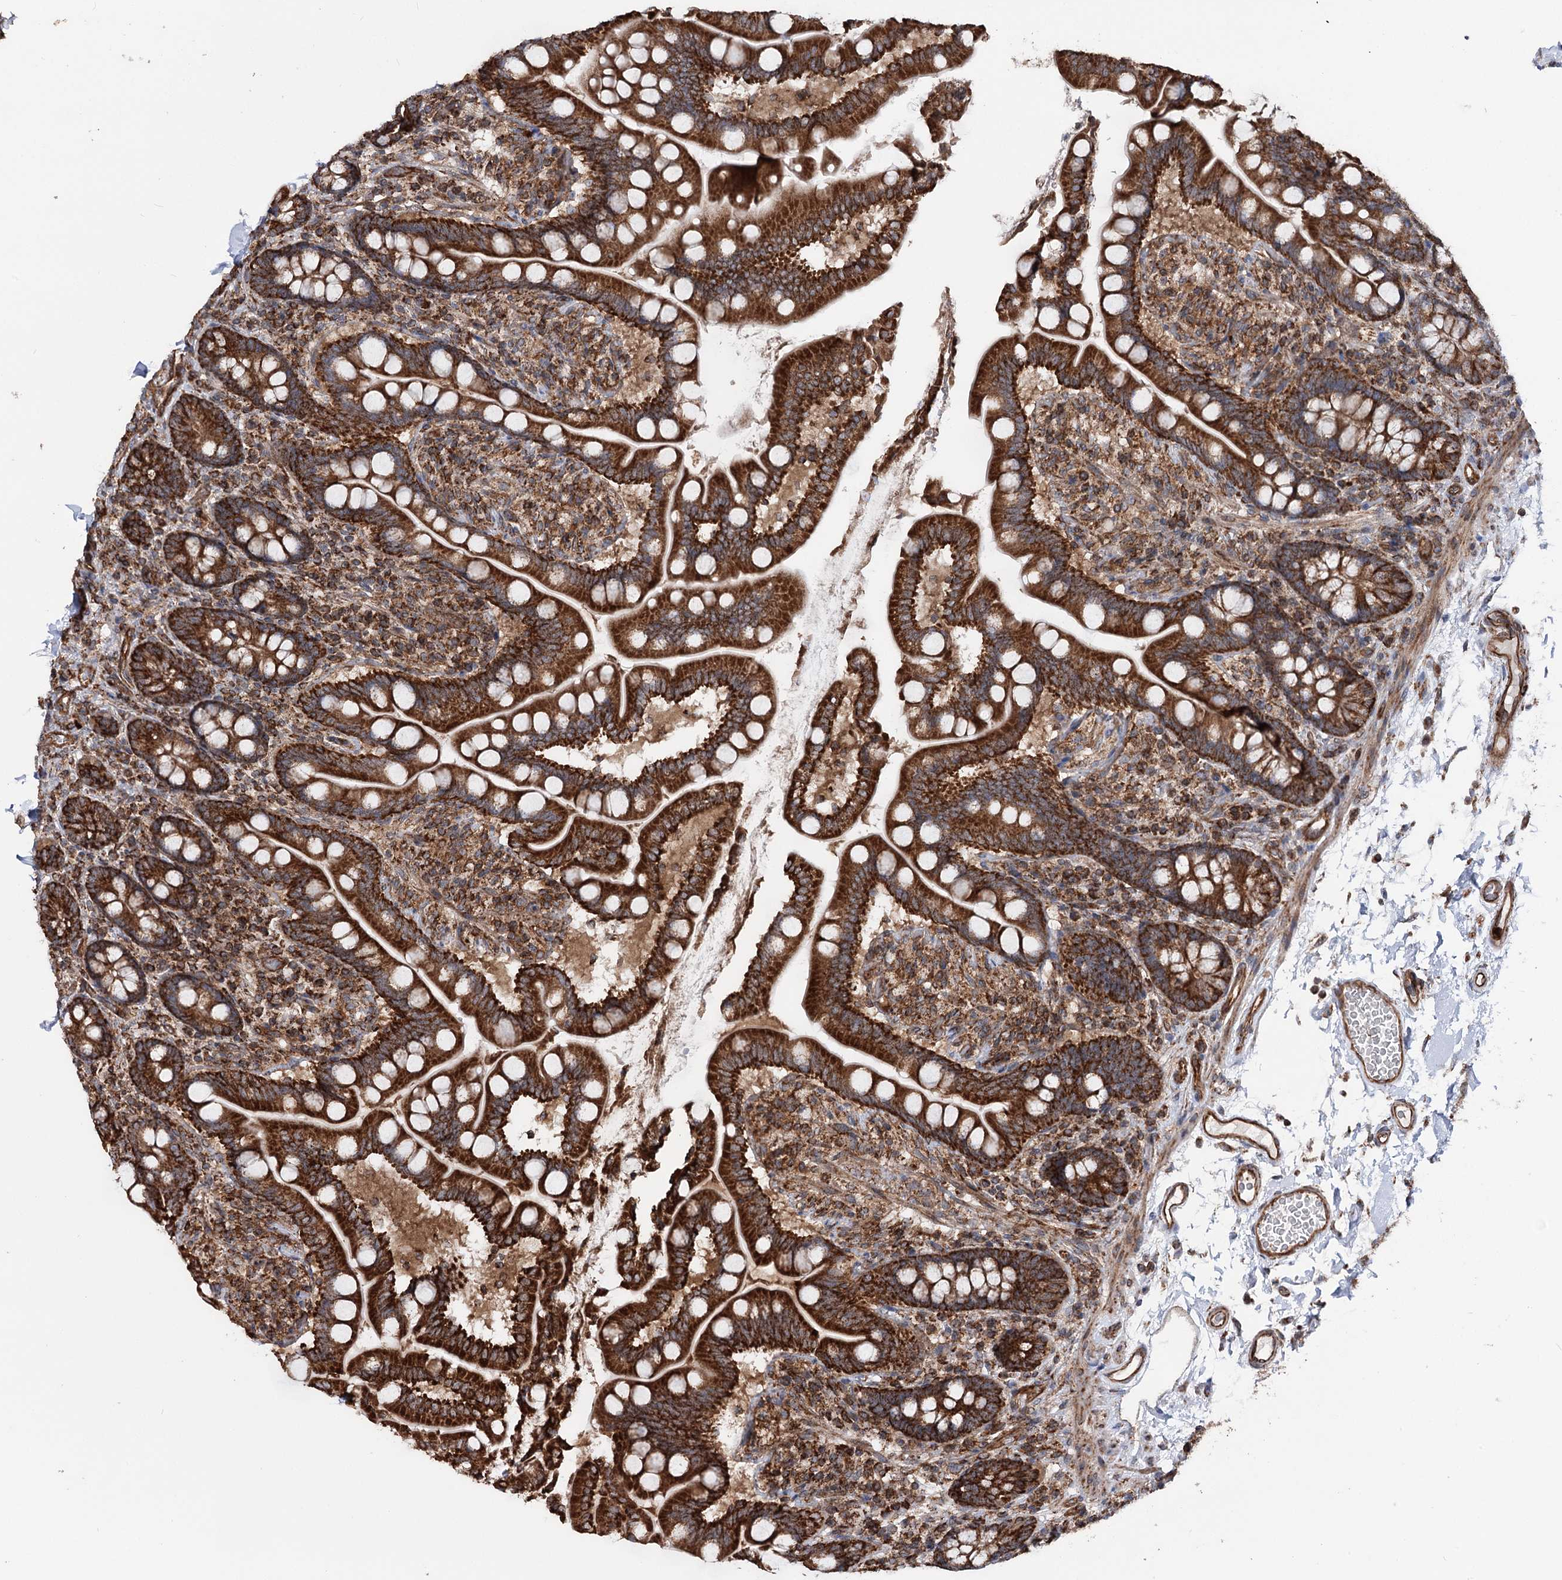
{"staining": {"intensity": "strong", "quantity": ">75%", "location": "cytoplasmic/membranous"}, "tissue": "small intestine", "cell_type": "Glandular cells", "image_type": "normal", "snomed": [{"axis": "morphology", "description": "Normal tissue, NOS"}, {"axis": "topography", "description": "Small intestine"}], "caption": "This histopathology image shows immunohistochemistry staining of unremarkable small intestine, with high strong cytoplasmic/membranous expression in approximately >75% of glandular cells.", "gene": "FGFR1OP2", "patient": {"sex": "female", "age": 64}}